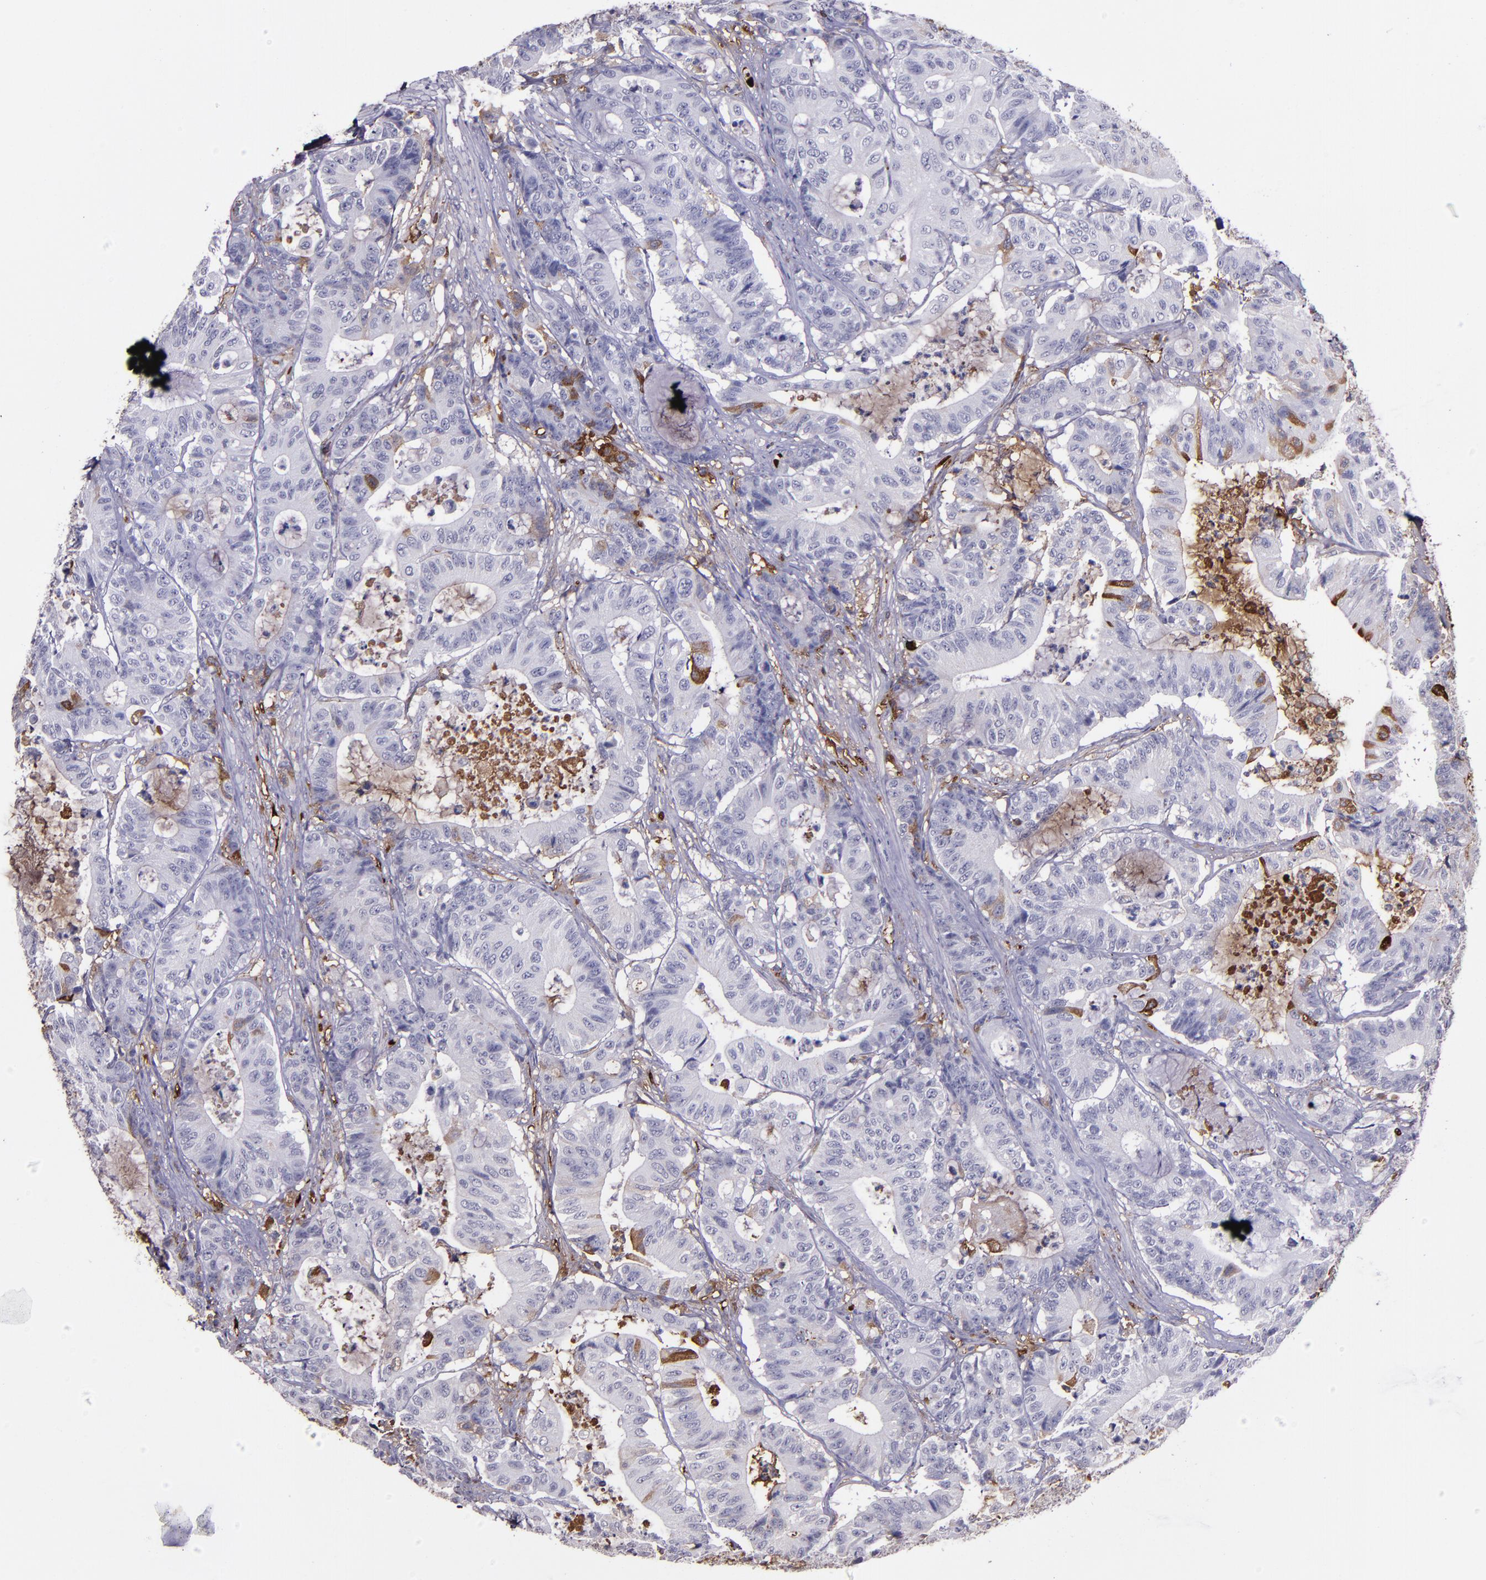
{"staining": {"intensity": "weak", "quantity": "<25%", "location": "cytoplasmic/membranous"}, "tissue": "colorectal cancer", "cell_type": "Tumor cells", "image_type": "cancer", "snomed": [{"axis": "morphology", "description": "Adenocarcinoma, NOS"}, {"axis": "topography", "description": "Colon"}], "caption": "Immunohistochemistry (IHC) histopathology image of adenocarcinoma (colorectal) stained for a protein (brown), which demonstrates no expression in tumor cells.", "gene": "A2M", "patient": {"sex": "female", "age": 84}}